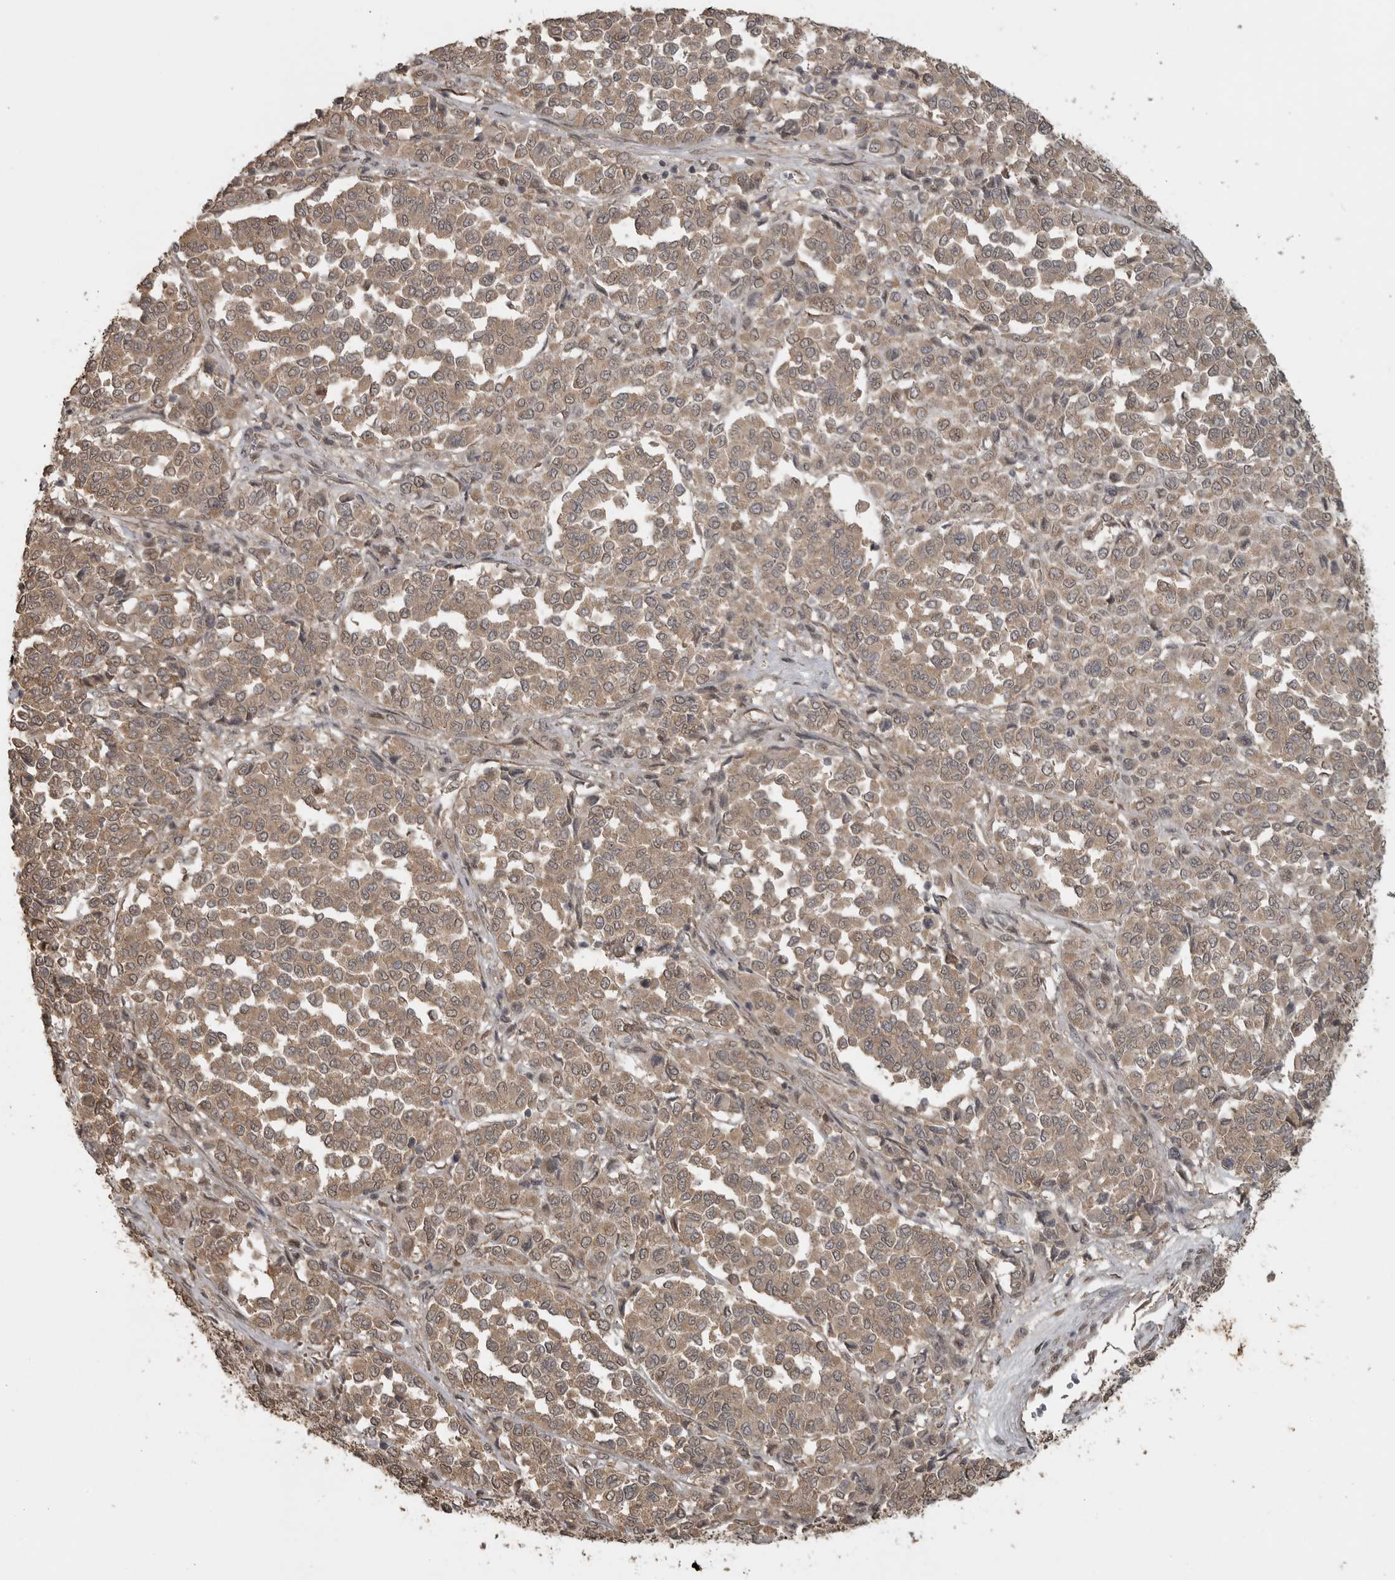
{"staining": {"intensity": "moderate", "quantity": ">75%", "location": "cytoplasmic/membranous"}, "tissue": "melanoma", "cell_type": "Tumor cells", "image_type": "cancer", "snomed": [{"axis": "morphology", "description": "Malignant melanoma, Metastatic site"}, {"axis": "topography", "description": "Pancreas"}], "caption": "Tumor cells exhibit medium levels of moderate cytoplasmic/membranous expression in approximately >75% of cells in melanoma.", "gene": "LLGL1", "patient": {"sex": "female", "age": 30}}